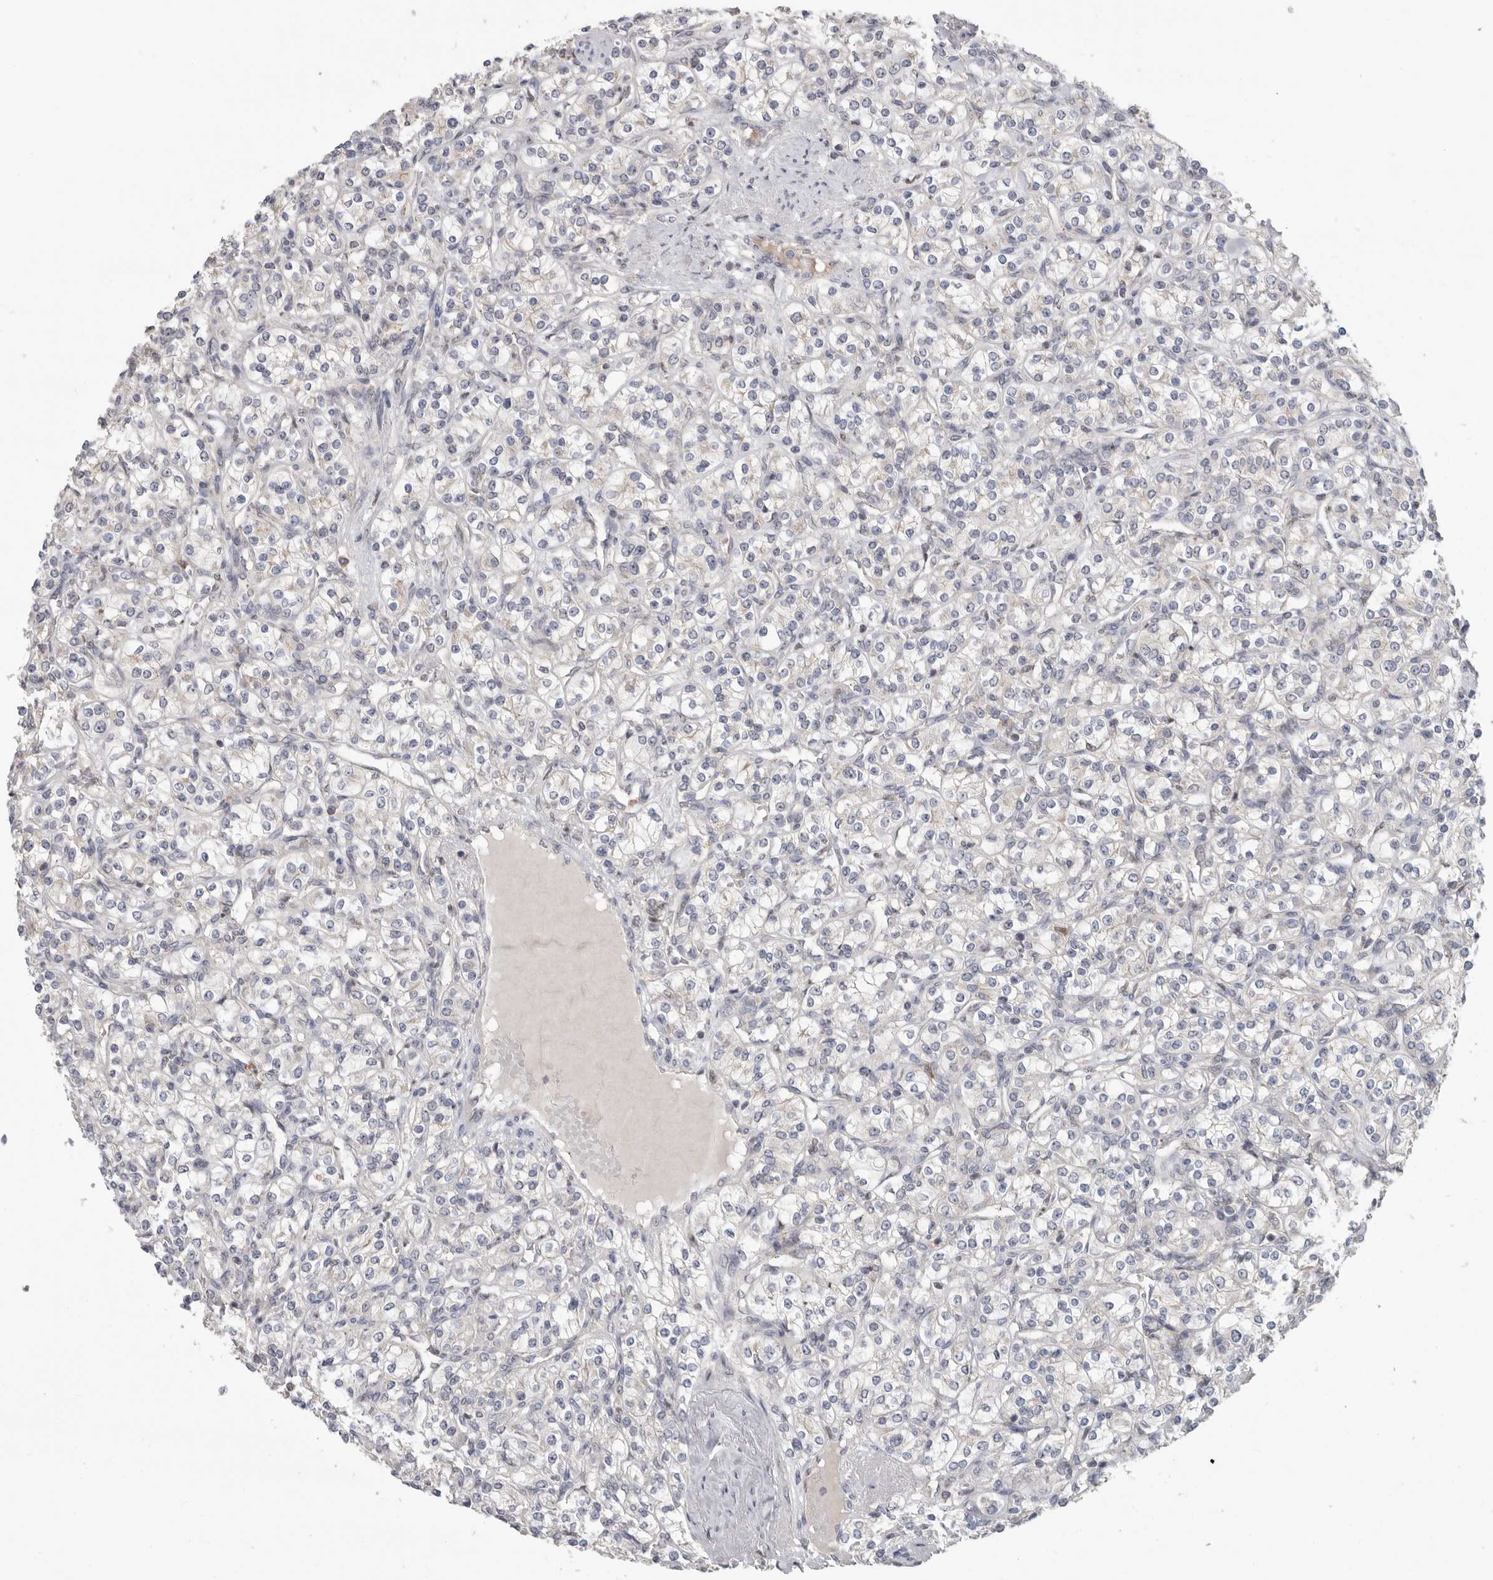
{"staining": {"intensity": "negative", "quantity": "none", "location": "none"}, "tissue": "renal cancer", "cell_type": "Tumor cells", "image_type": "cancer", "snomed": [{"axis": "morphology", "description": "Adenocarcinoma, NOS"}, {"axis": "topography", "description": "Kidney"}], "caption": "DAB immunohistochemical staining of renal cancer demonstrates no significant staining in tumor cells.", "gene": "KLK5", "patient": {"sex": "male", "age": 77}}